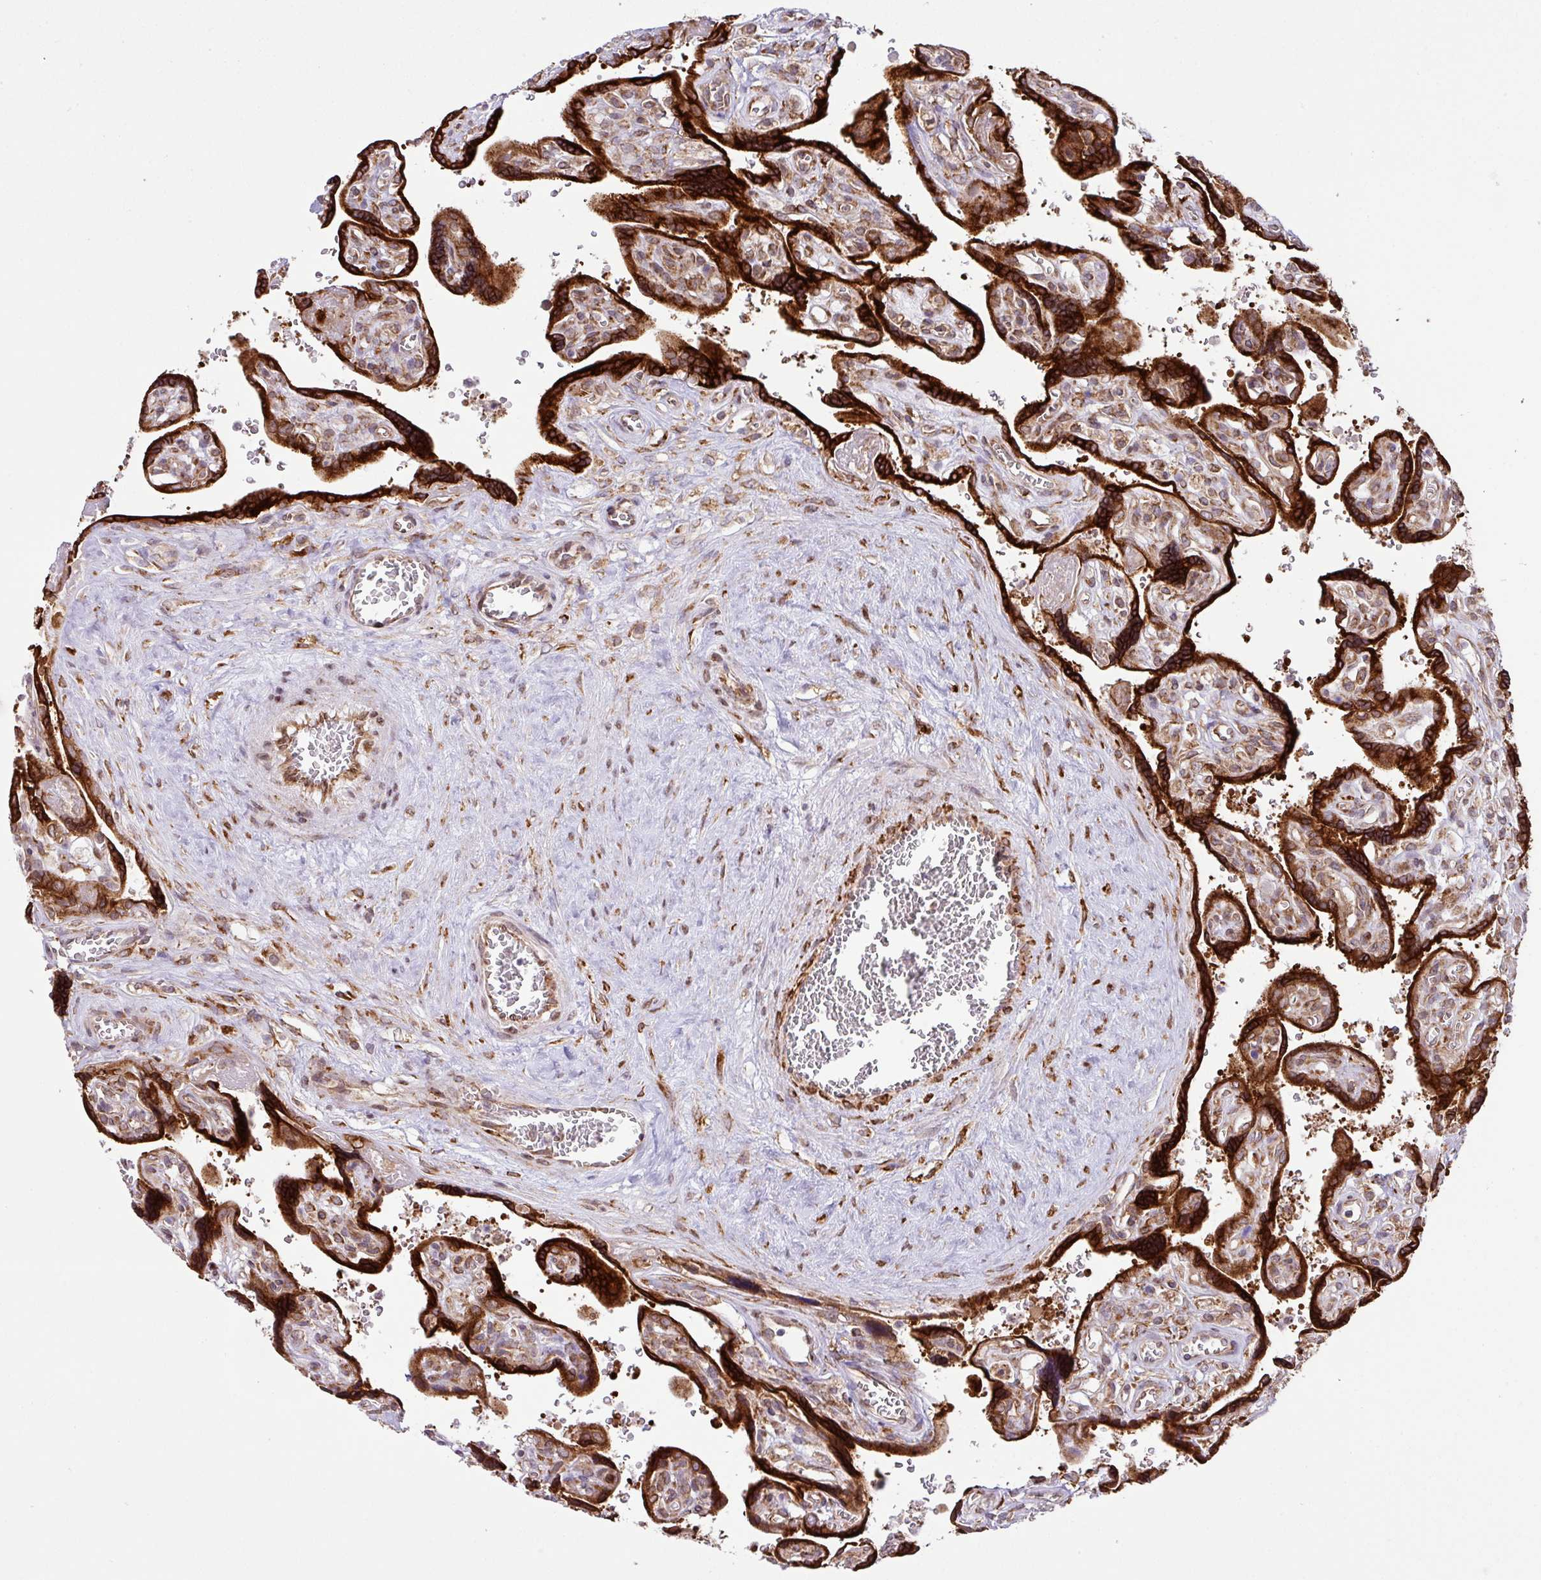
{"staining": {"intensity": "strong", "quantity": ">75%", "location": "cytoplasmic/membranous"}, "tissue": "placenta", "cell_type": "Decidual cells", "image_type": "normal", "snomed": [{"axis": "morphology", "description": "Normal tissue, NOS"}, {"axis": "topography", "description": "Placenta"}], "caption": "The image demonstrates staining of benign placenta, revealing strong cytoplasmic/membranous protein staining (brown color) within decidual cells. Ihc stains the protein of interest in brown and the nuclei are stained blue.", "gene": "SLC39A7", "patient": {"sex": "female", "age": 39}}